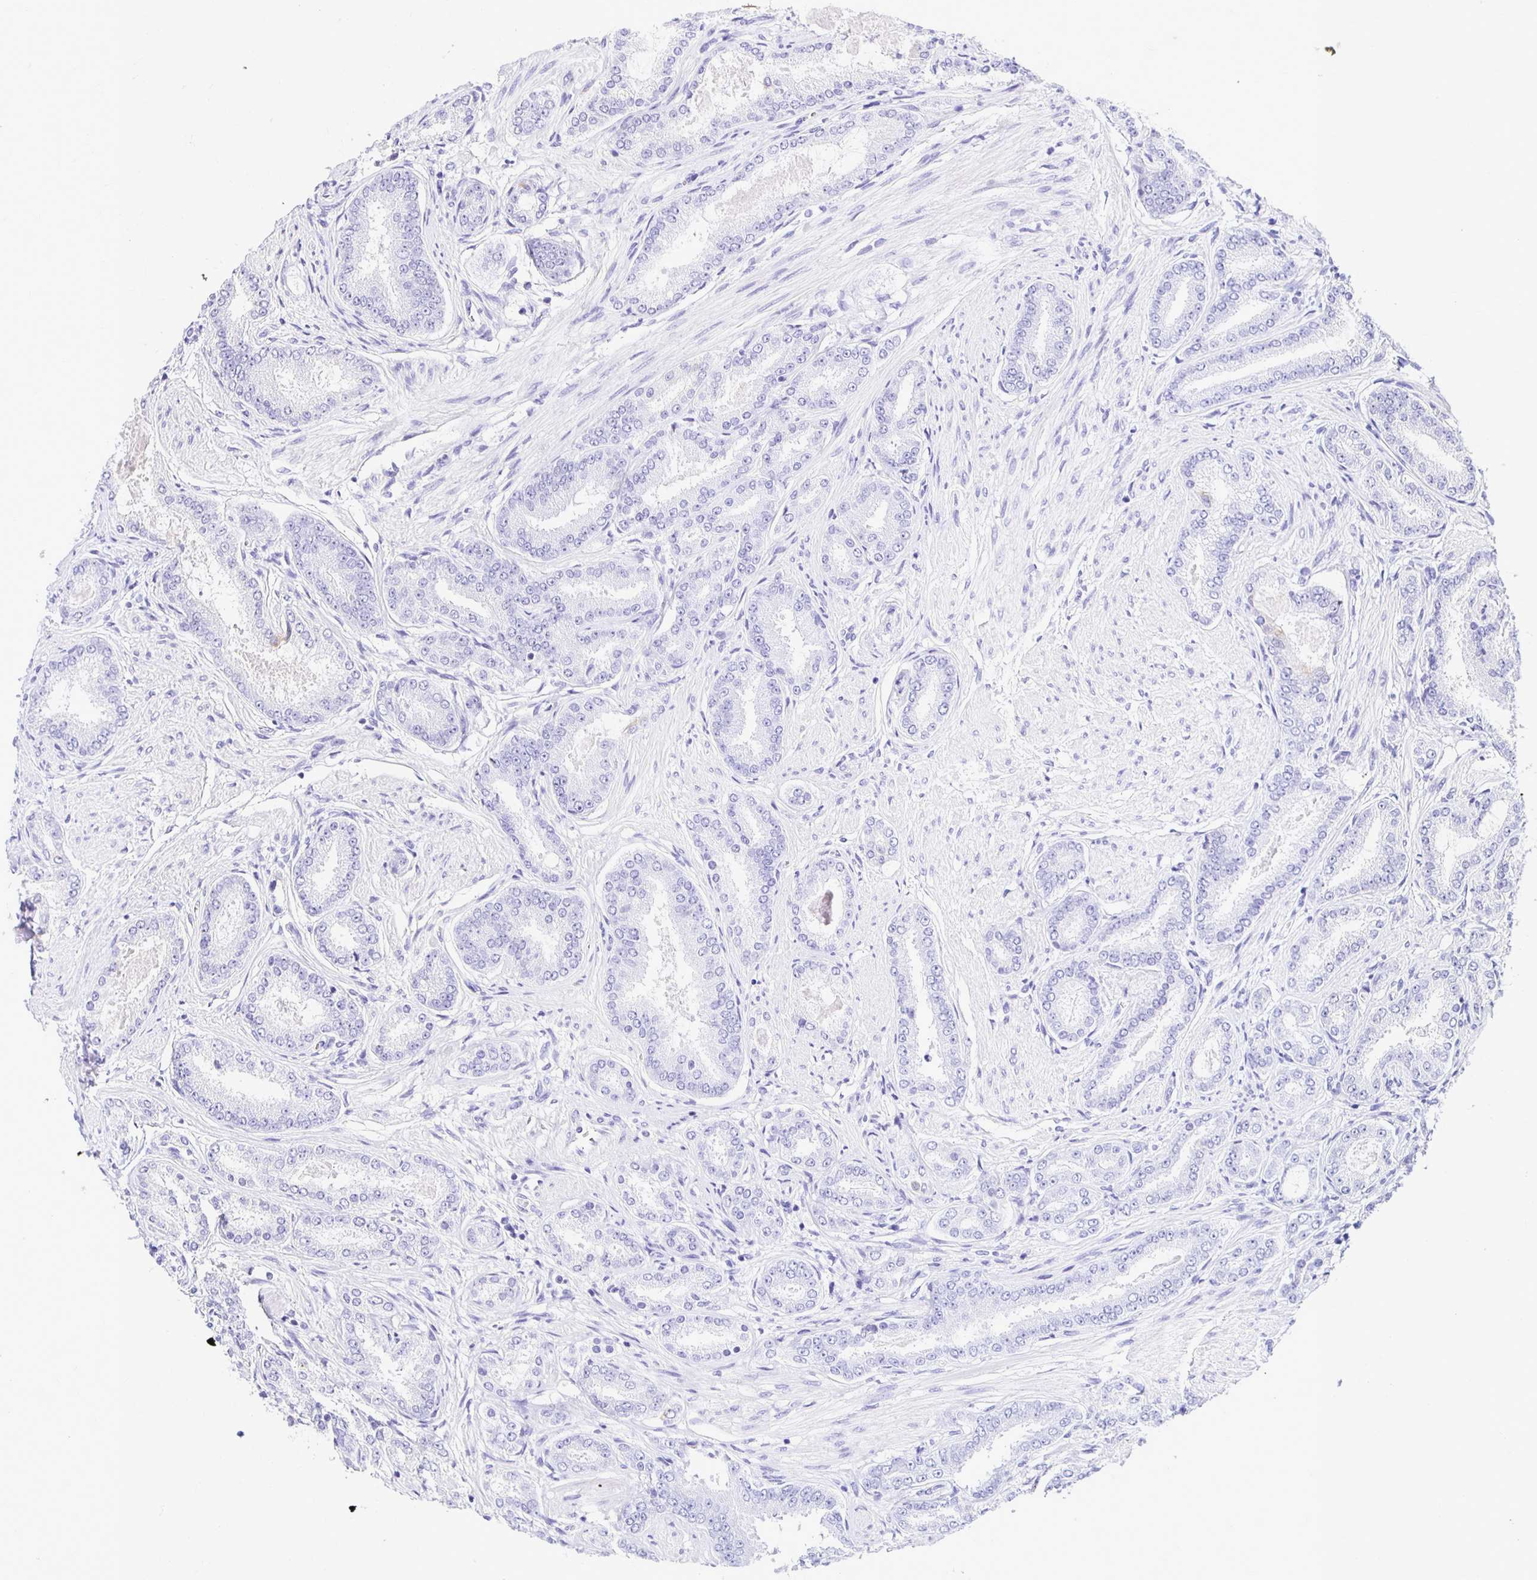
{"staining": {"intensity": "negative", "quantity": "none", "location": "none"}, "tissue": "prostate cancer", "cell_type": "Tumor cells", "image_type": "cancer", "snomed": [{"axis": "morphology", "description": "Adenocarcinoma, High grade"}, {"axis": "topography", "description": "Prostate"}], "caption": "The histopathology image shows no significant staining in tumor cells of adenocarcinoma (high-grade) (prostate). (Brightfield microscopy of DAB IHC at high magnification).", "gene": "TAF1D", "patient": {"sex": "male", "age": 63}}